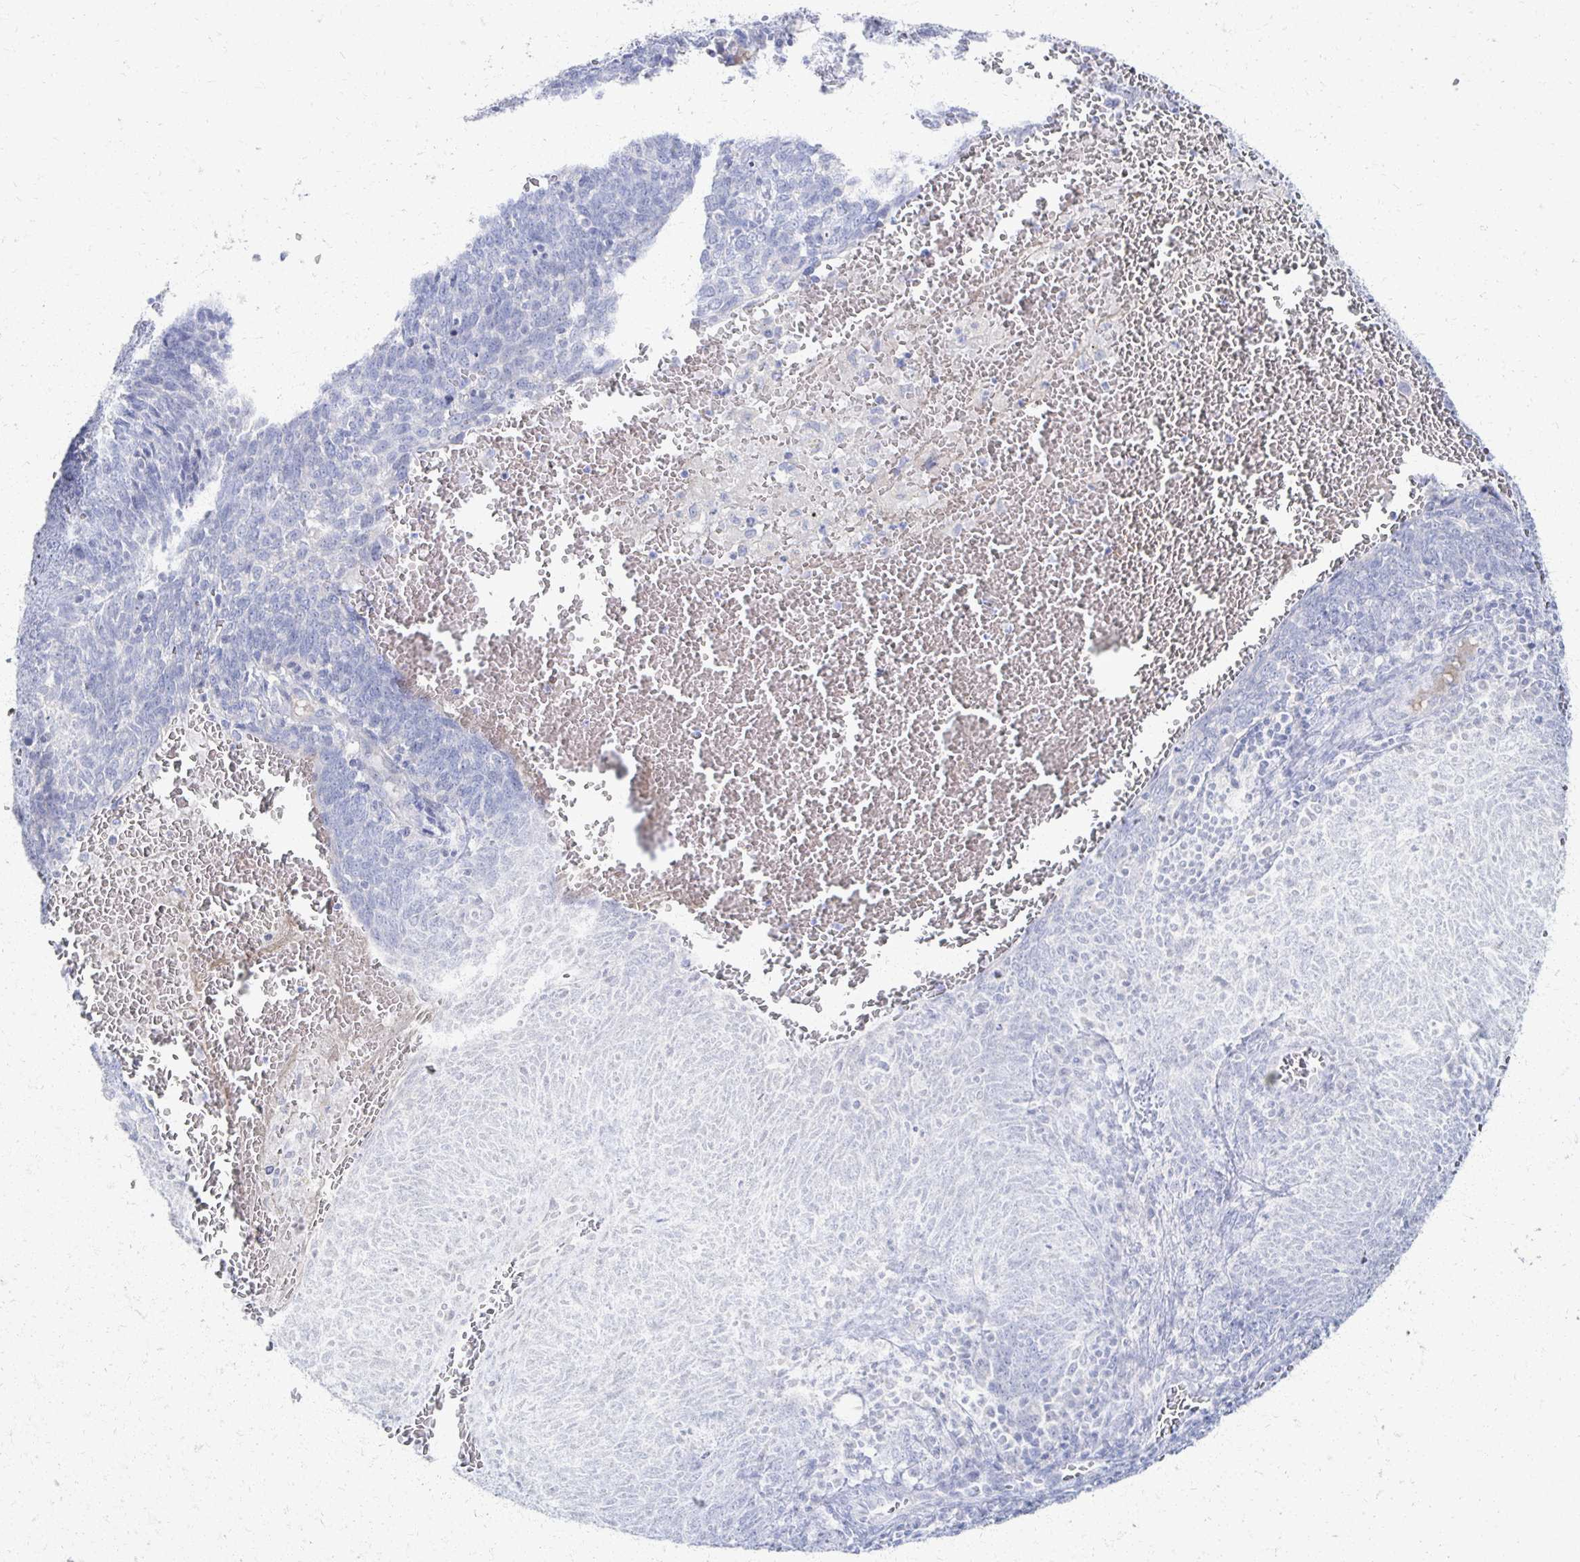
{"staining": {"intensity": "negative", "quantity": "none", "location": "none"}, "tissue": "lung cancer", "cell_type": "Tumor cells", "image_type": "cancer", "snomed": [{"axis": "morphology", "description": "Squamous cell carcinoma, NOS"}, {"axis": "topography", "description": "Lung"}], "caption": "A high-resolution micrograph shows immunohistochemistry (IHC) staining of lung squamous cell carcinoma, which reveals no significant positivity in tumor cells.", "gene": "PRR20A", "patient": {"sex": "female", "age": 72}}